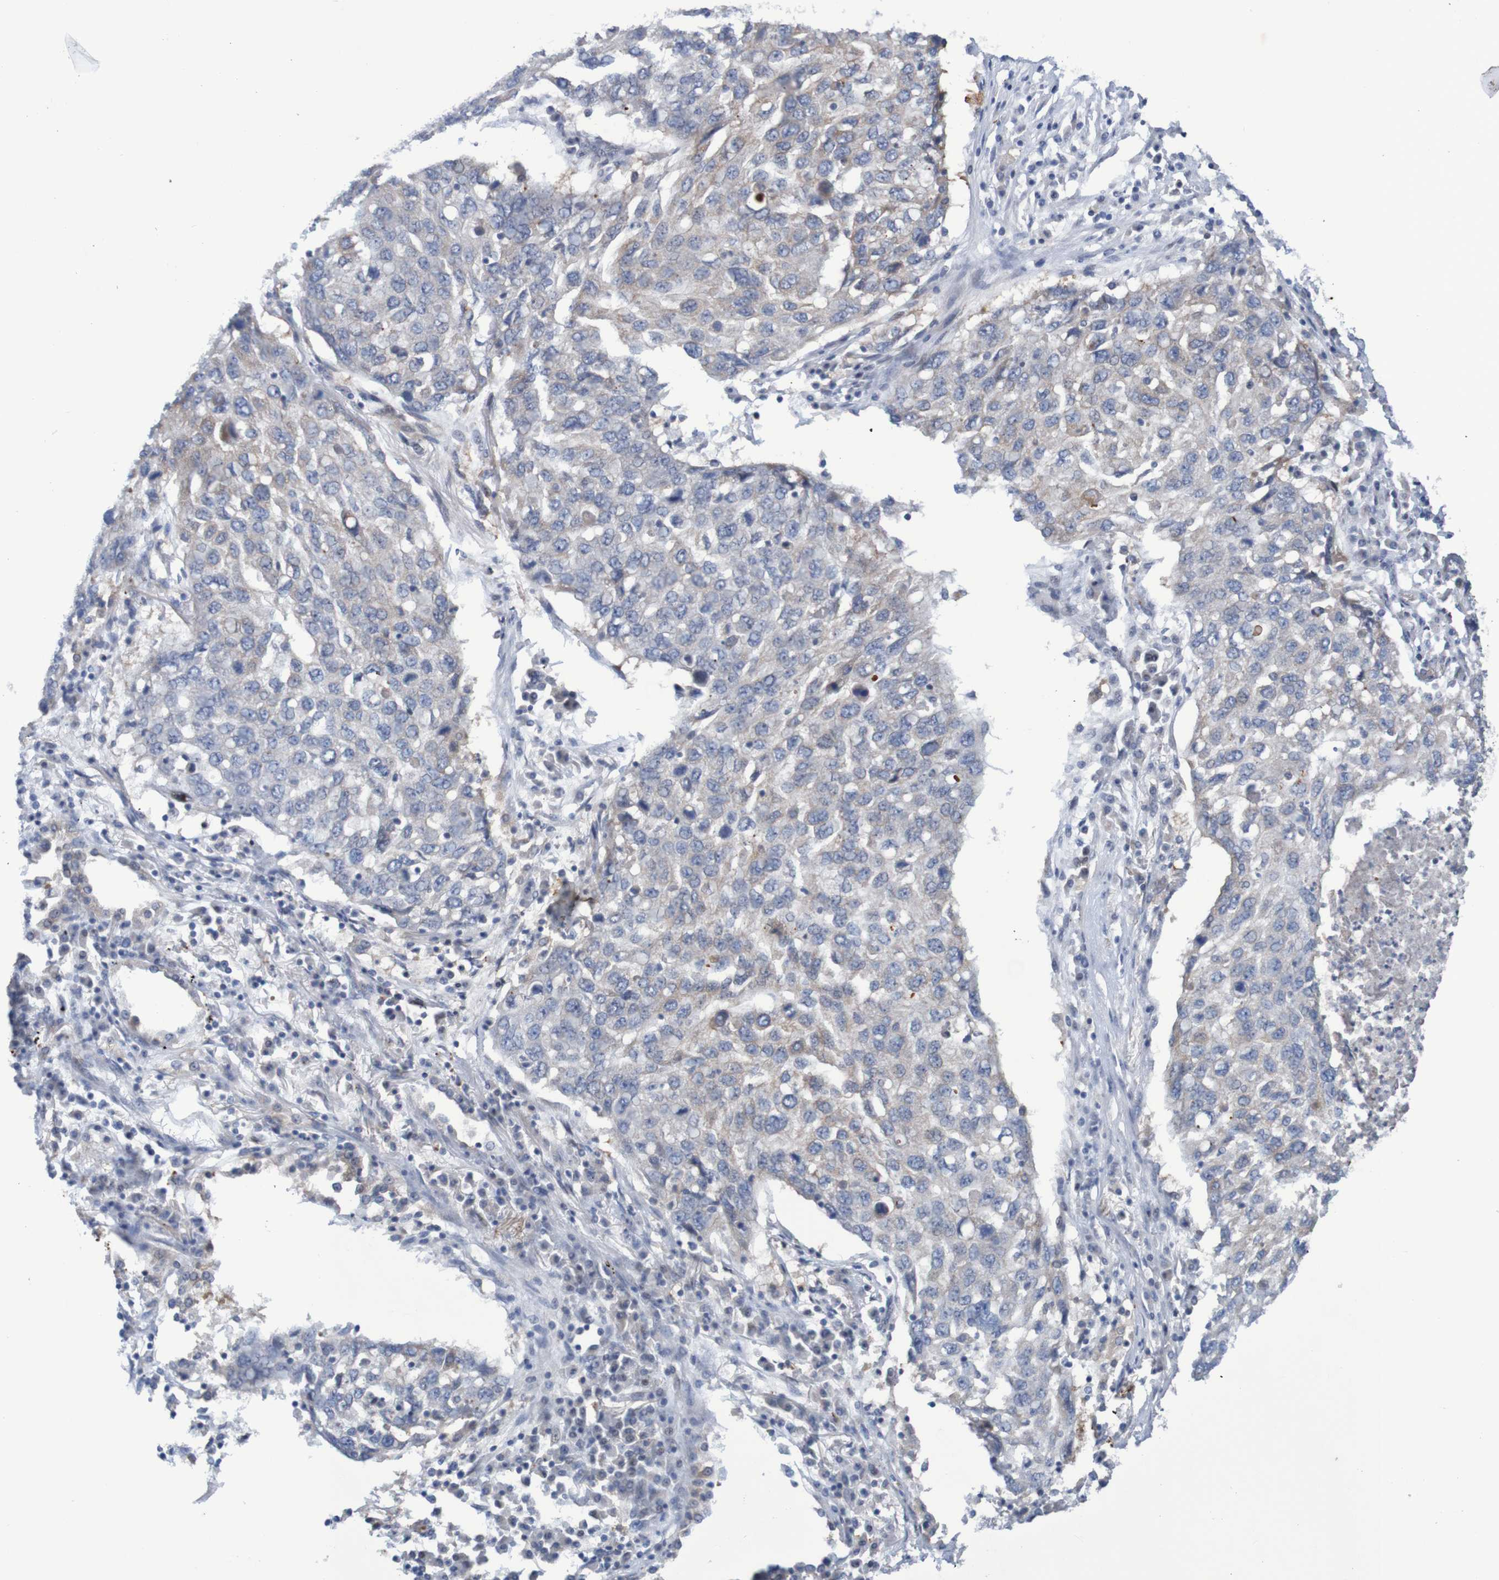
{"staining": {"intensity": "negative", "quantity": "none", "location": "none"}, "tissue": "lung cancer", "cell_type": "Tumor cells", "image_type": "cancer", "snomed": [{"axis": "morphology", "description": "Squamous cell carcinoma, NOS"}, {"axis": "topography", "description": "Lung"}], "caption": "There is no significant staining in tumor cells of lung squamous cell carcinoma.", "gene": "FBP2", "patient": {"sex": "female", "age": 63}}